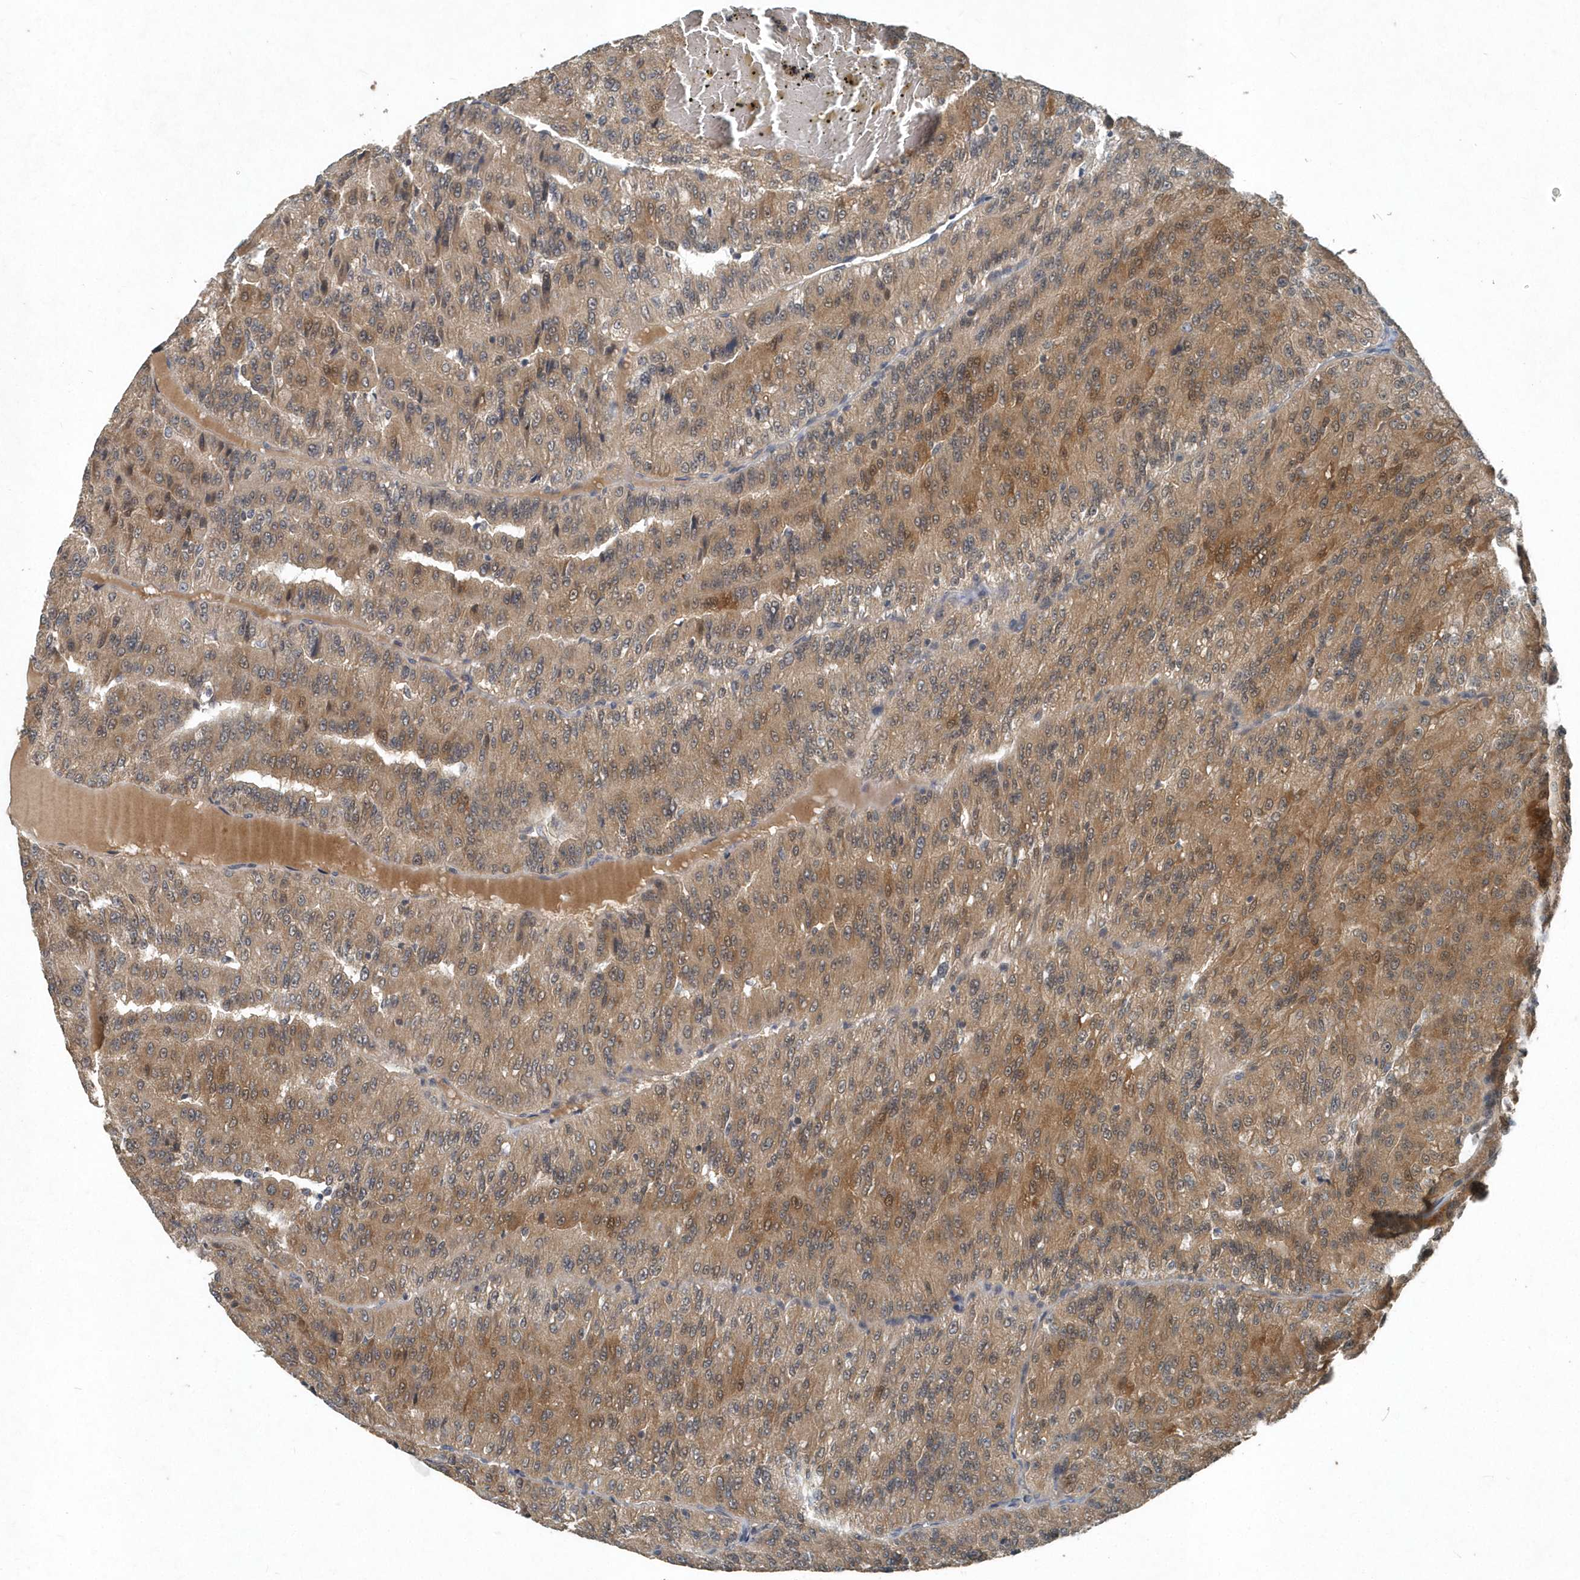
{"staining": {"intensity": "moderate", "quantity": "25%-75%", "location": "cytoplasmic/membranous"}, "tissue": "renal cancer", "cell_type": "Tumor cells", "image_type": "cancer", "snomed": [{"axis": "morphology", "description": "Adenocarcinoma, NOS"}, {"axis": "topography", "description": "Kidney"}], "caption": "Protein expression analysis of human renal cancer (adenocarcinoma) reveals moderate cytoplasmic/membranous positivity in about 25%-75% of tumor cells. (brown staining indicates protein expression, while blue staining denotes nuclei).", "gene": "SCFD2", "patient": {"sex": "female", "age": 63}}